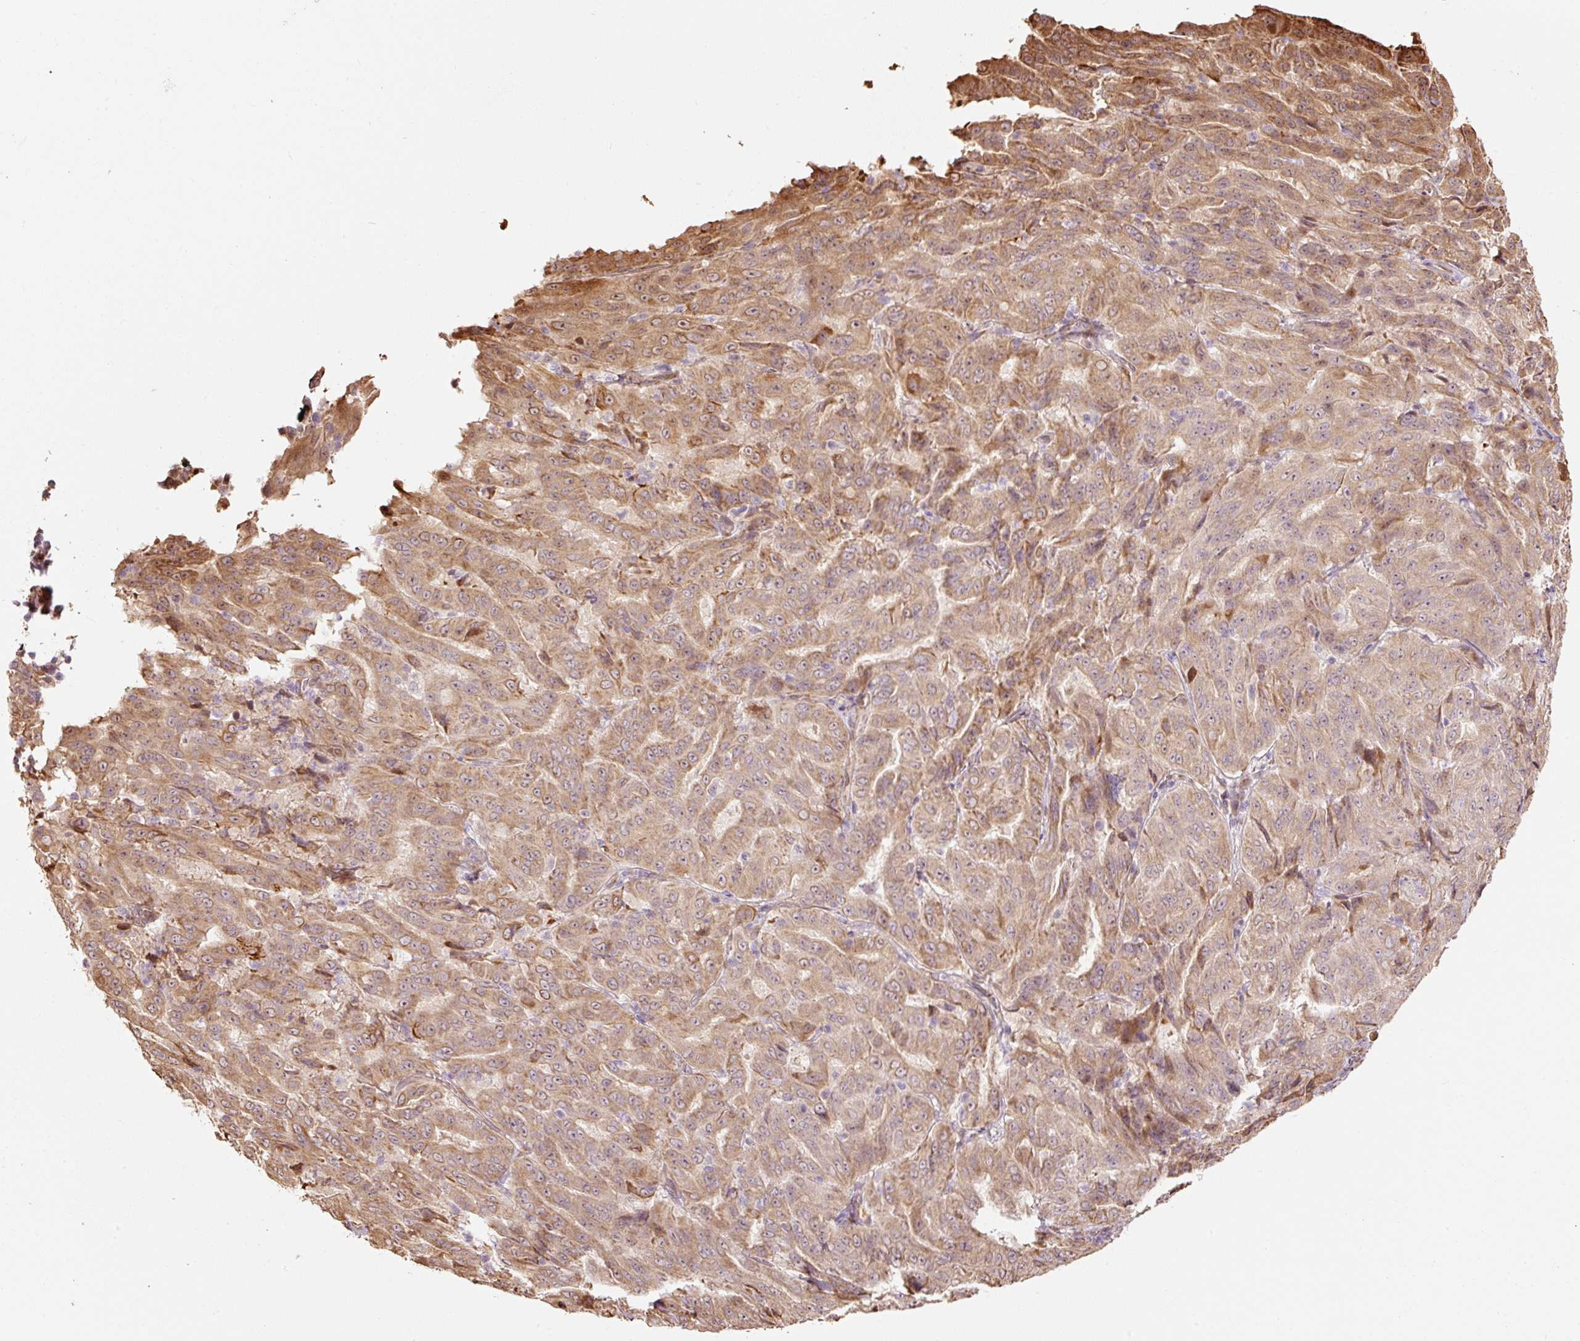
{"staining": {"intensity": "moderate", "quantity": ">75%", "location": "cytoplasmic/membranous"}, "tissue": "pancreatic cancer", "cell_type": "Tumor cells", "image_type": "cancer", "snomed": [{"axis": "morphology", "description": "Adenocarcinoma, NOS"}, {"axis": "topography", "description": "Pancreas"}], "caption": "Moderate cytoplasmic/membranous protein staining is seen in about >75% of tumor cells in adenocarcinoma (pancreatic).", "gene": "ETF1", "patient": {"sex": "male", "age": 63}}